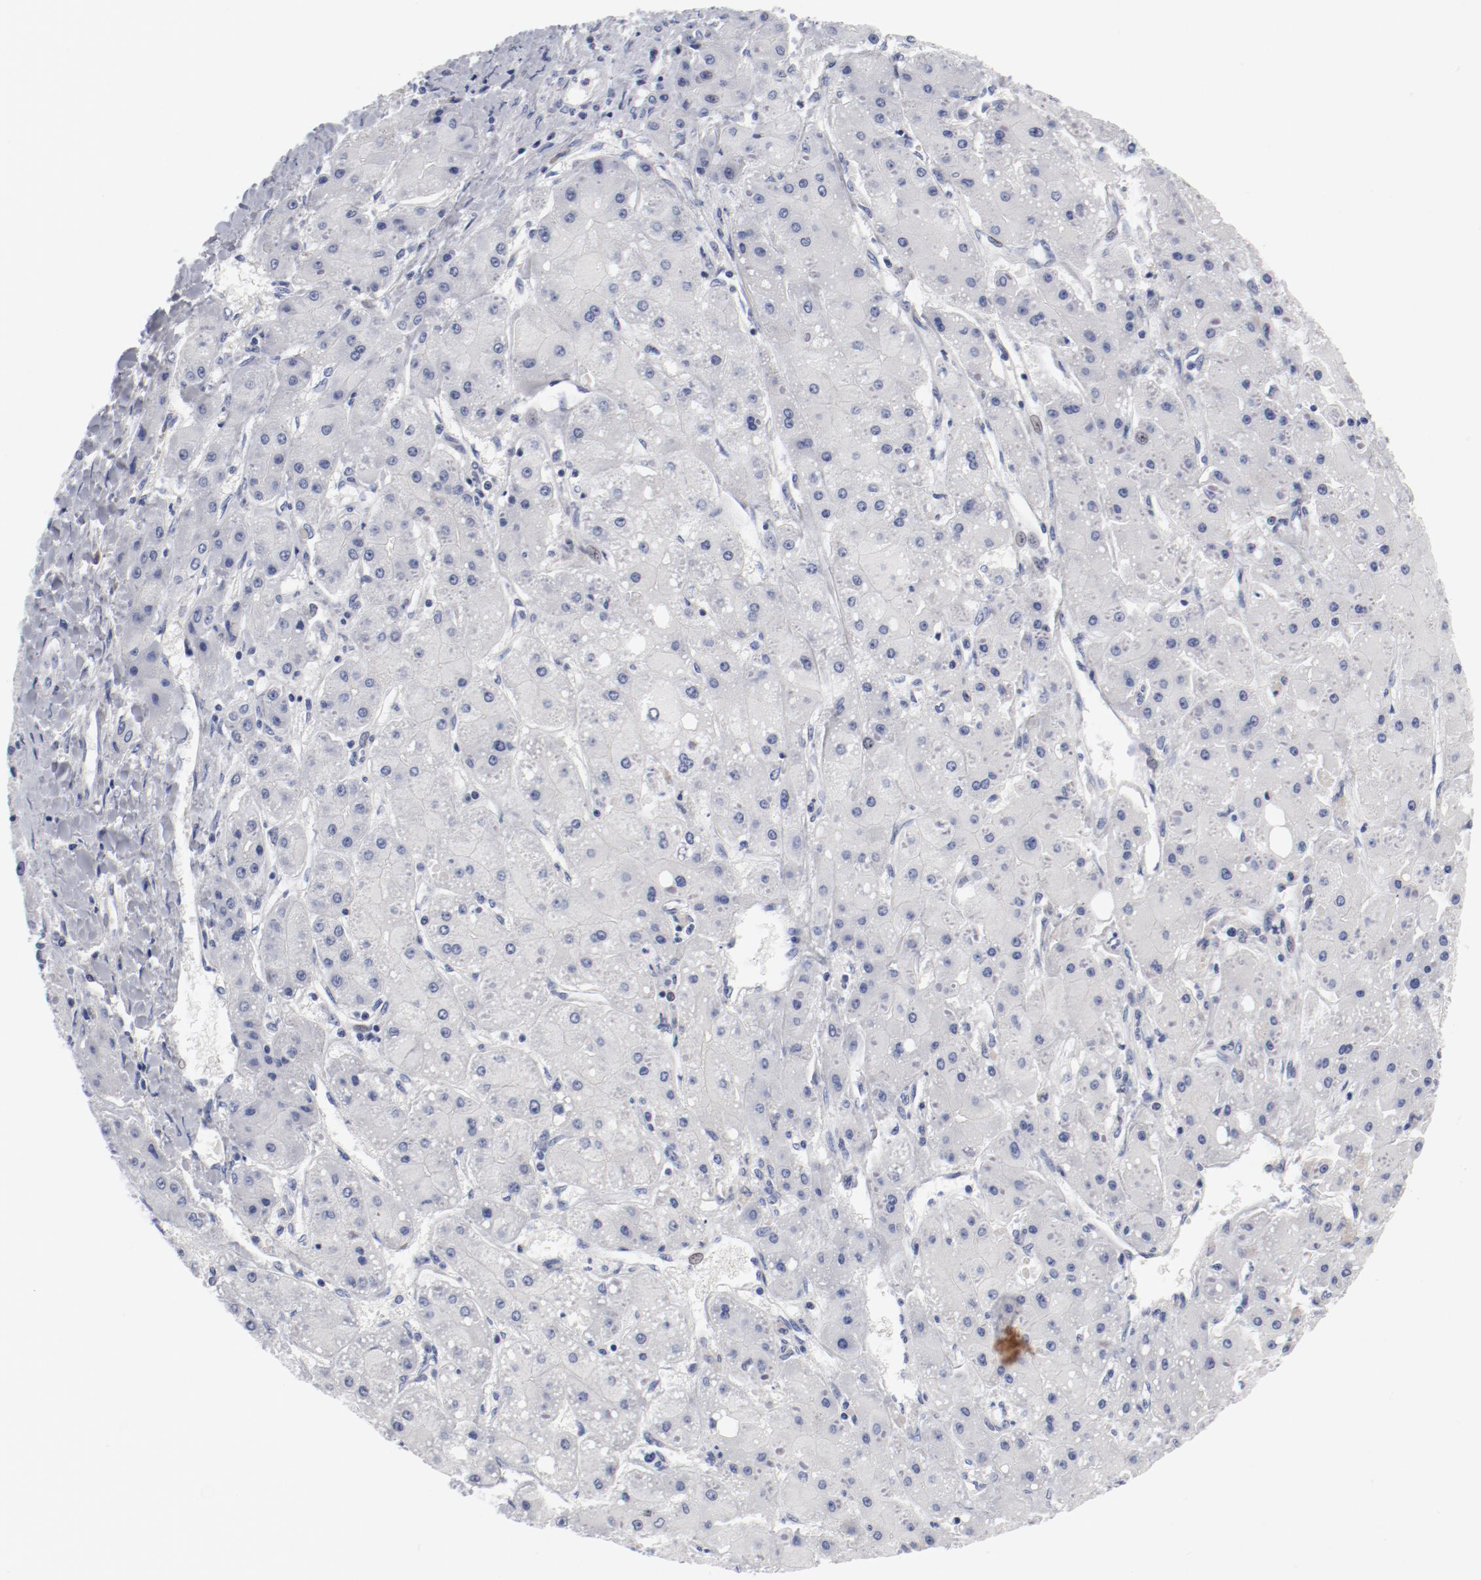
{"staining": {"intensity": "negative", "quantity": "none", "location": "none"}, "tissue": "liver cancer", "cell_type": "Tumor cells", "image_type": "cancer", "snomed": [{"axis": "morphology", "description": "Carcinoma, Hepatocellular, NOS"}, {"axis": "topography", "description": "Liver"}], "caption": "Immunohistochemistry (IHC) histopathology image of human liver cancer (hepatocellular carcinoma) stained for a protein (brown), which demonstrates no staining in tumor cells.", "gene": "KCNK13", "patient": {"sex": "female", "age": 52}}